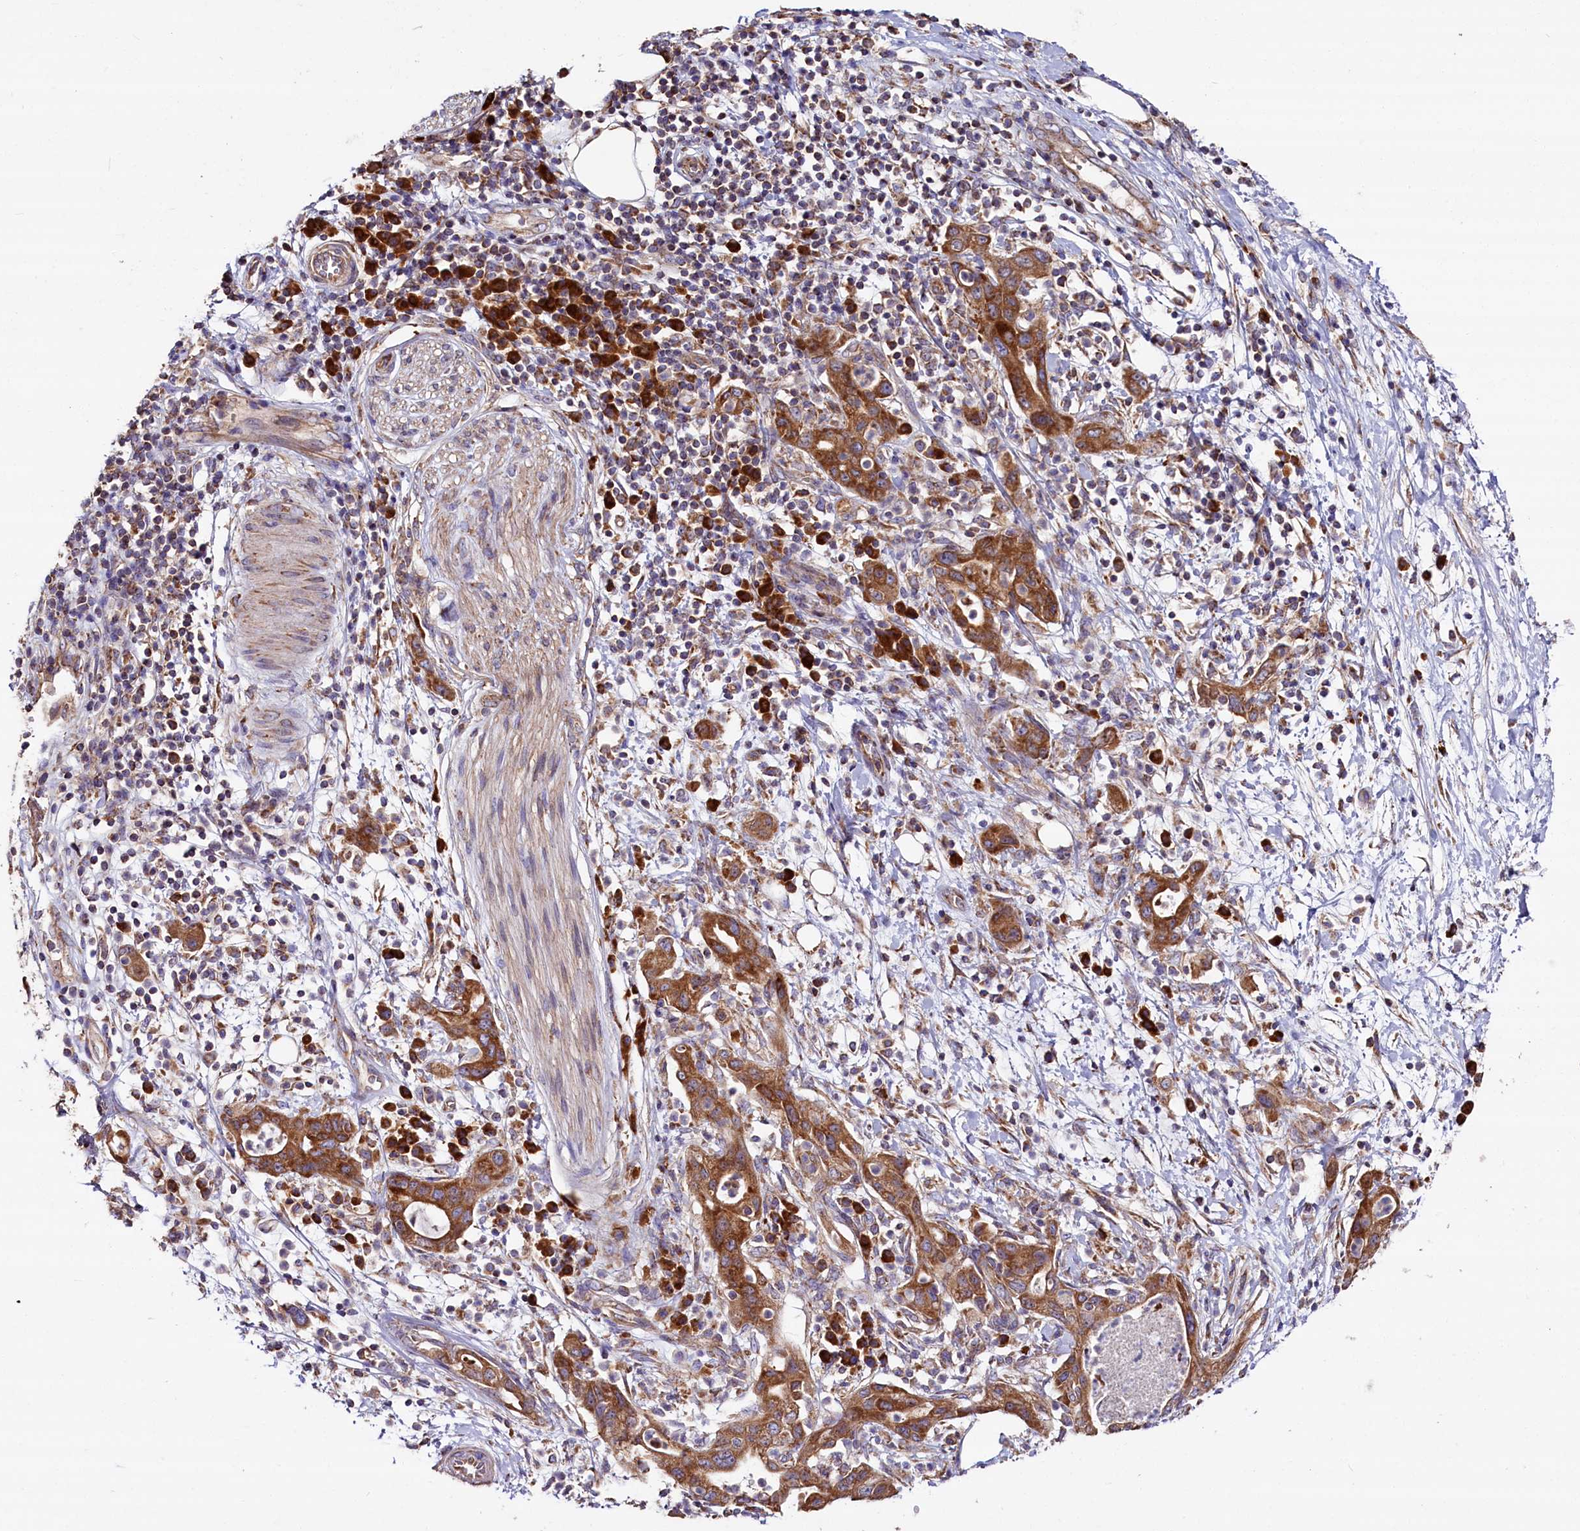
{"staining": {"intensity": "moderate", "quantity": ">75%", "location": "cytoplasmic/membranous"}, "tissue": "pancreatic cancer", "cell_type": "Tumor cells", "image_type": "cancer", "snomed": [{"axis": "morphology", "description": "Adenocarcinoma, NOS"}, {"axis": "topography", "description": "Pancreas"}], "caption": "An IHC histopathology image of neoplastic tissue is shown. Protein staining in brown shows moderate cytoplasmic/membranous positivity in pancreatic adenocarcinoma within tumor cells.", "gene": "ZSWIM1", "patient": {"sex": "female", "age": 73}}